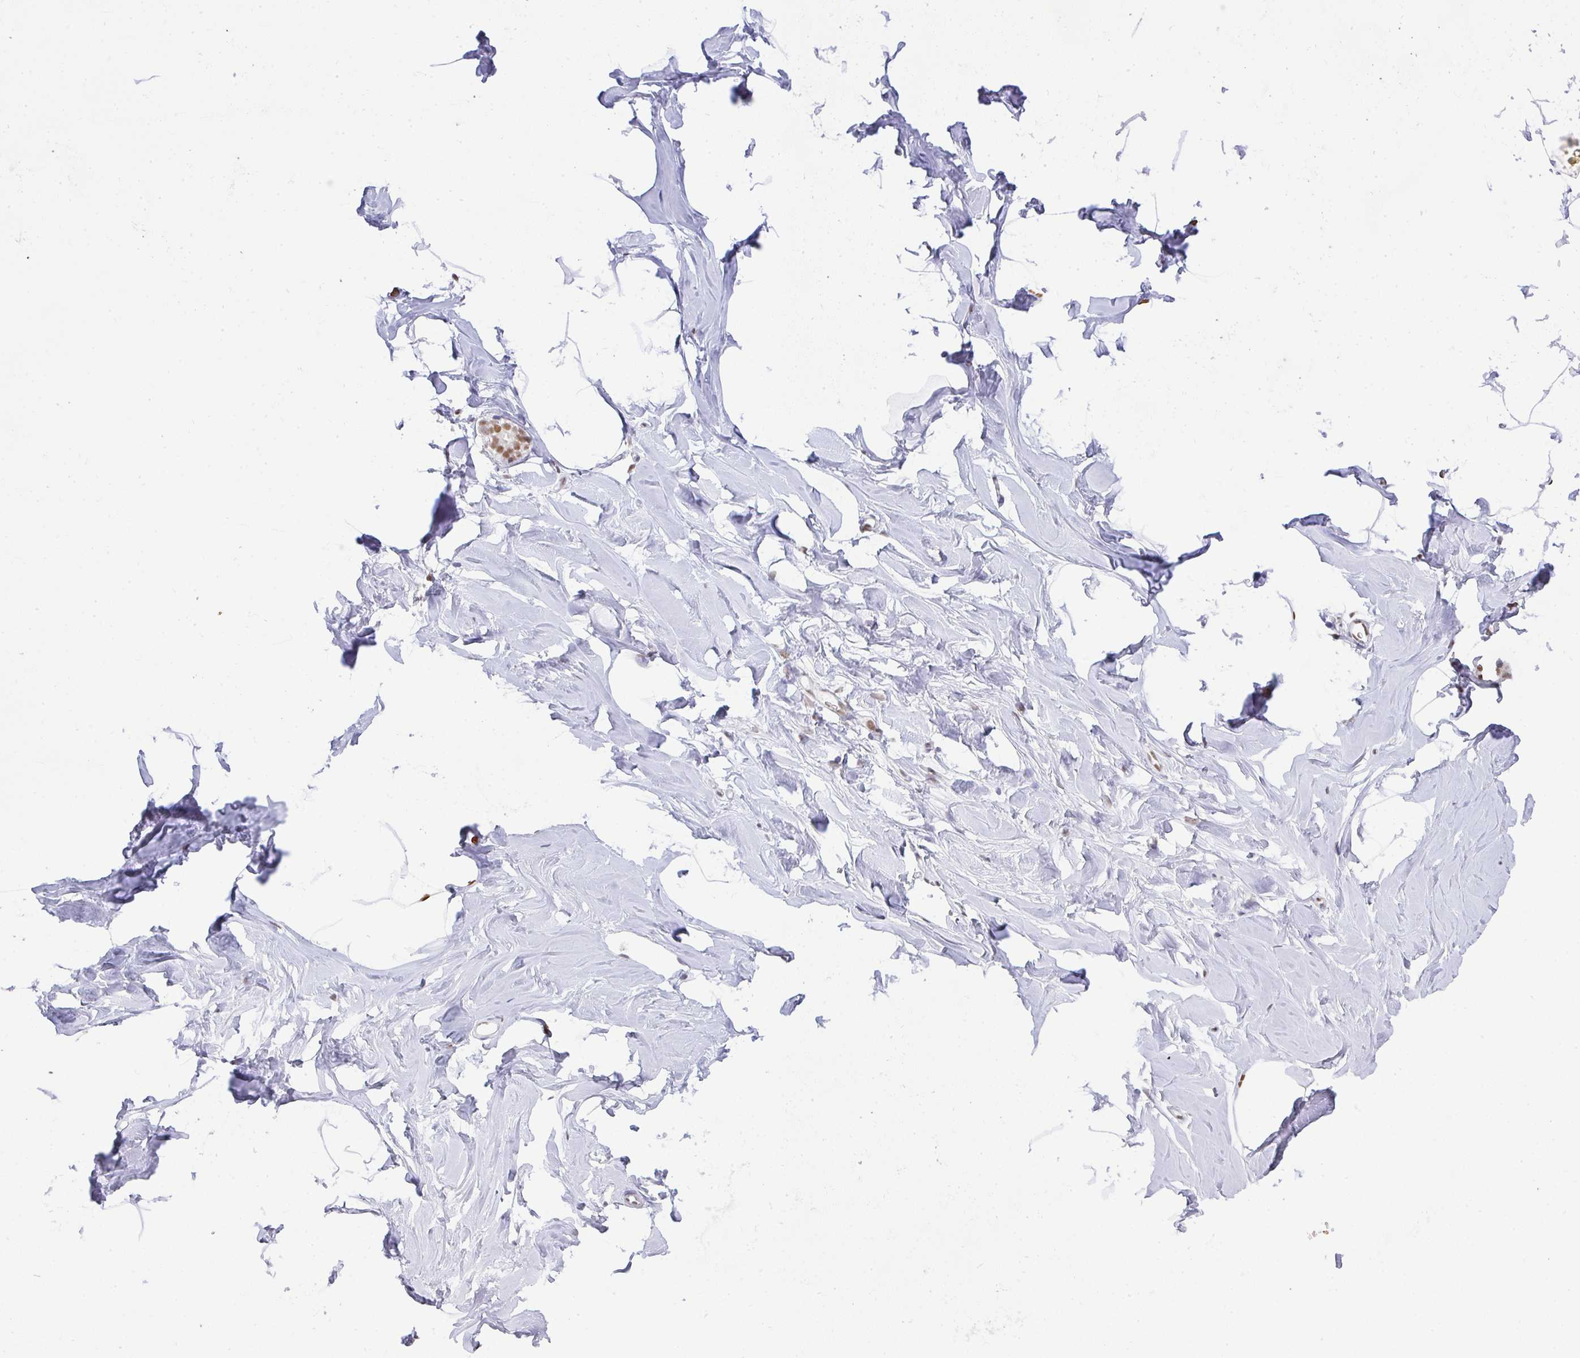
{"staining": {"intensity": "negative", "quantity": "none", "location": "none"}, "tissue": "breast", "cell_type": "Adipocytes", "image_type": "normal", "snomed": [{"axis": "morphology", "description": "Normal tissue, NOS"}, {"axis": "topography", "description": "Breast"}], "caption": "This is an IHC photomicrograph of normal breast. There is no positivity in adipocytes.", "gene": "BBX", "patient": {"sex": "female", "age": 32}}